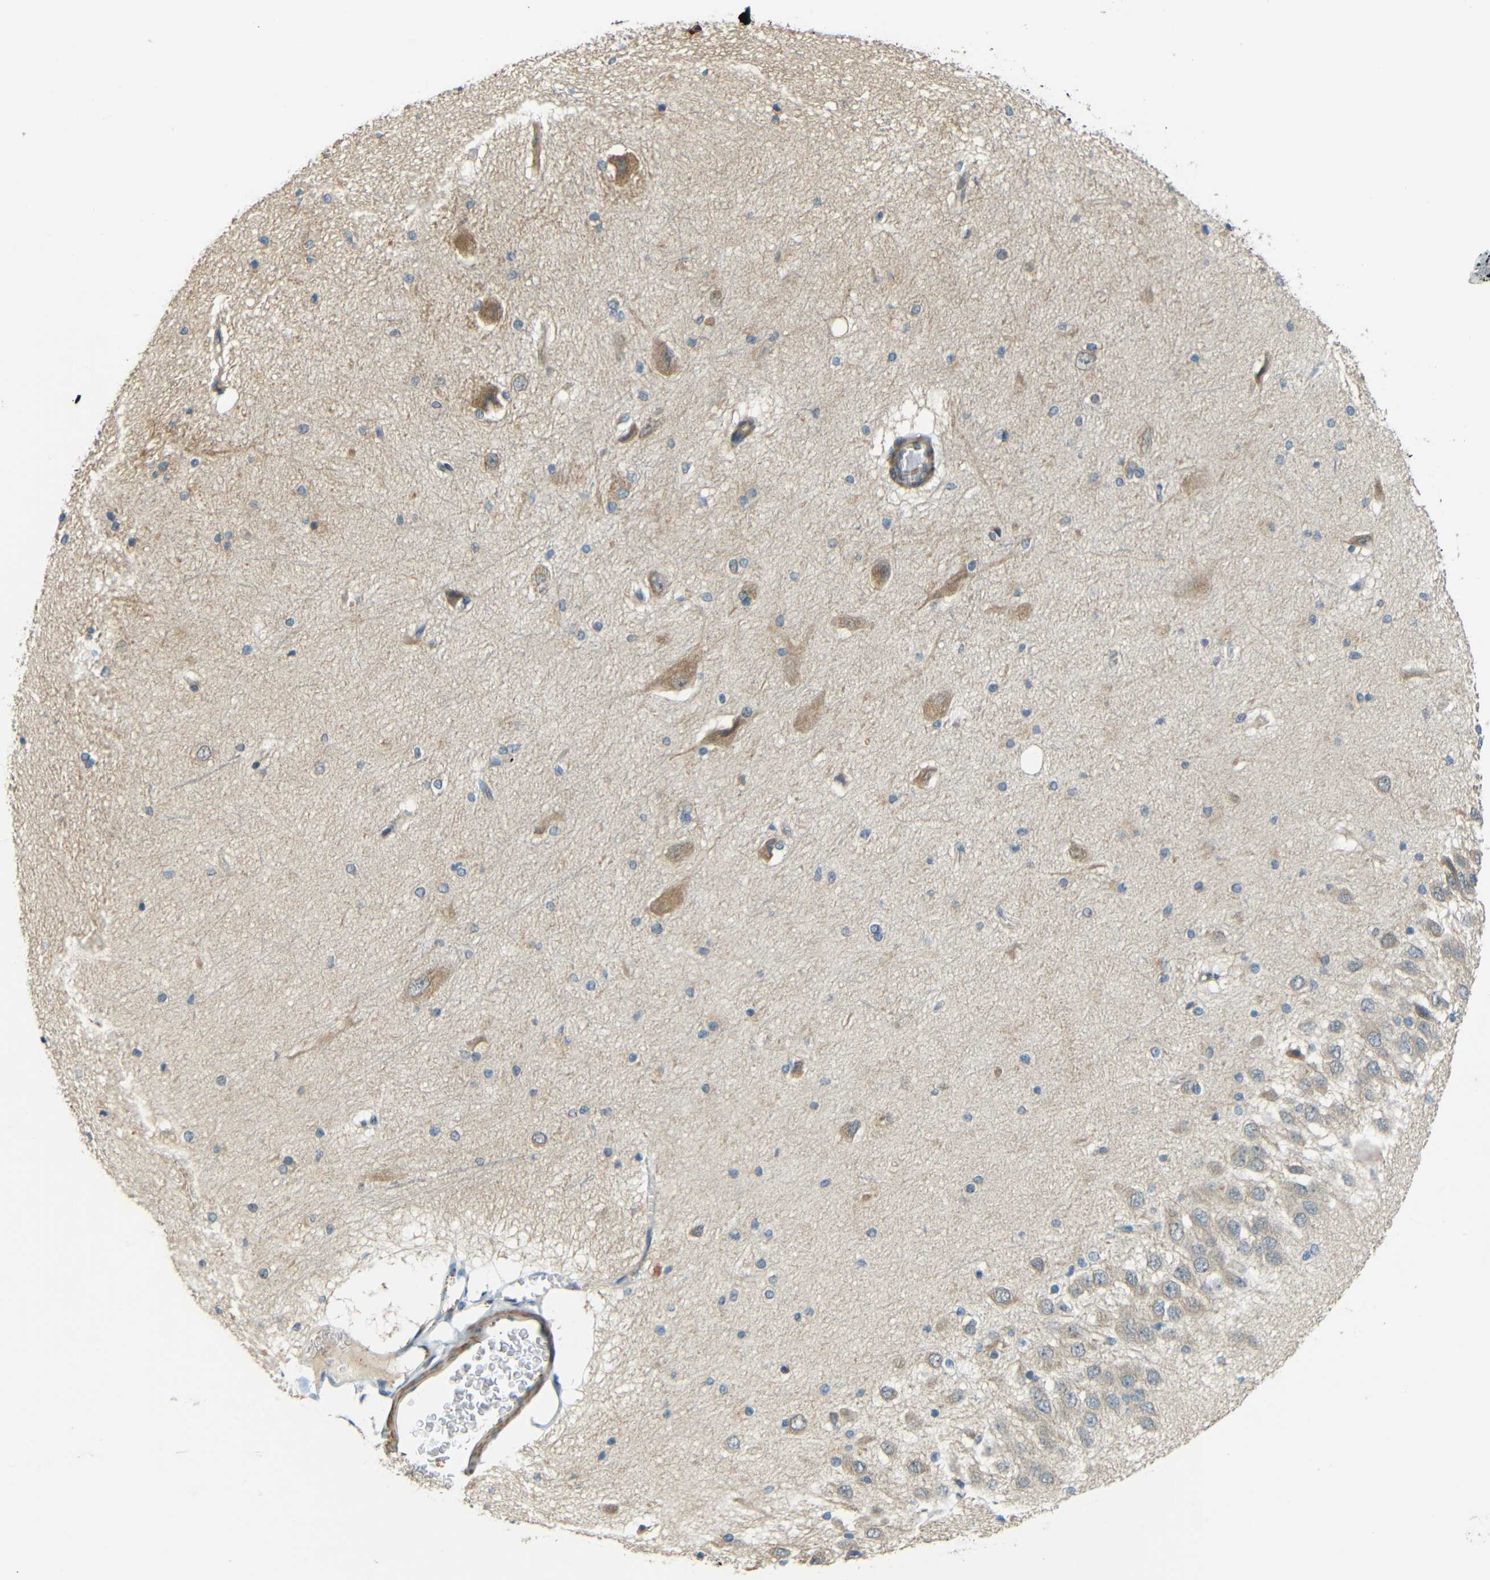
{"staining": {"intensity": "weak", "quantity": "<25%", "location": "cytoplasmic/membranous"}, "tissue": "hippocampus", "cell_type": "Glial cells", "image_type": "normal", "snomed": [{"axis": "morphology", "description": "Normal tissue, NOS"}, {"axis": "topography", "description": "Hippocampus"}], "caption": "An immunohistochemistry histopathology image of normal hippocampus is shown. There is no staining in glial cells of hippocampus.", "gene": "FNDC3A", "patient": {"sex": "female", "age": 19}}